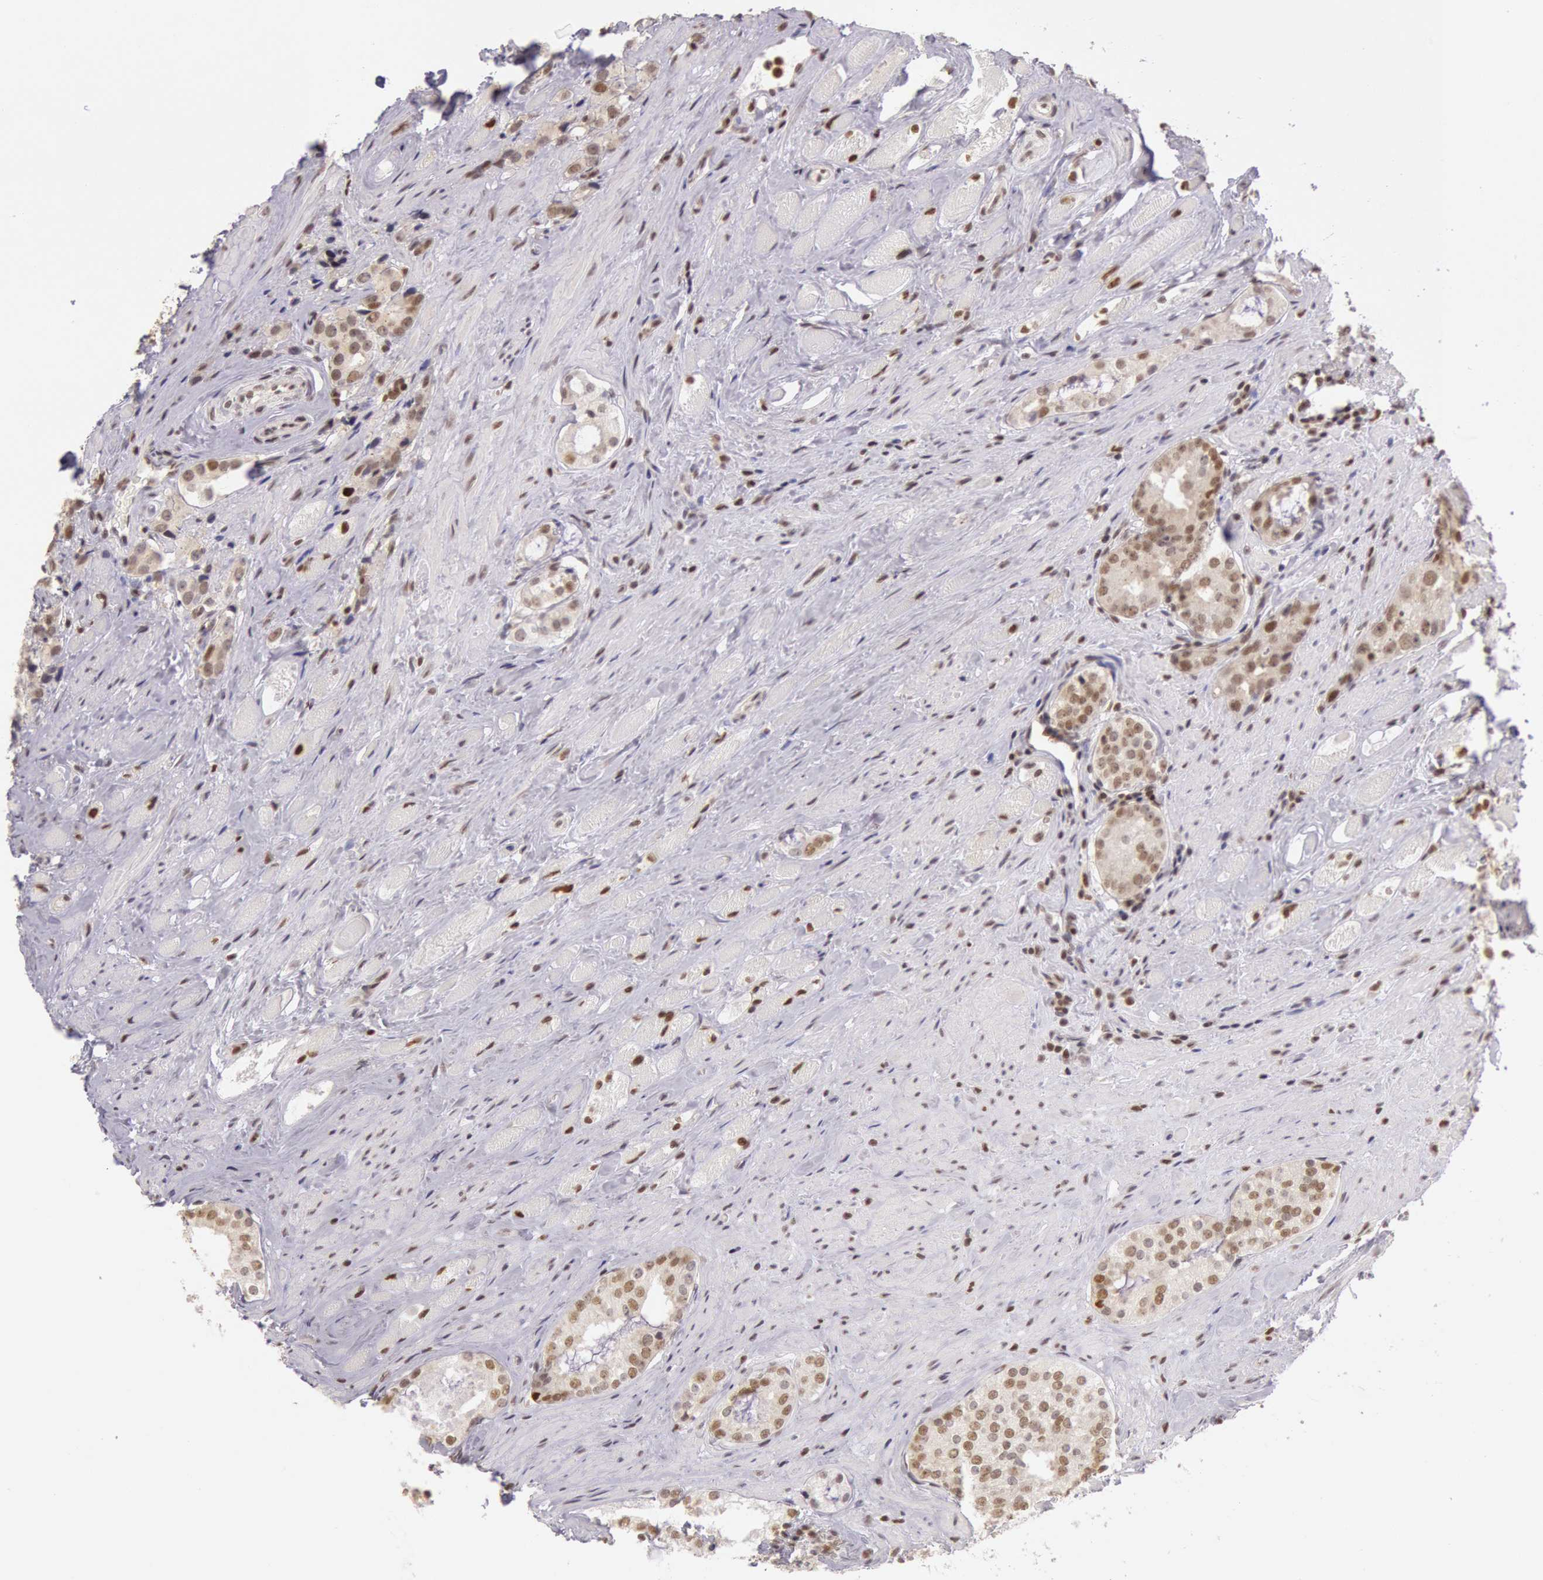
{"staining": {"intensity": "moderate", "quantity": "25%-75%", "location": "nuclear"}, "tissue": "prostate cancer", "cell_type": "Tumor cells", "image_type": "cancer", "snomed": [{"axis": "morphology", "description": "Adenocarcinoma, Medium grade"}, {"axis": "topography", "description": "Prostate"}], "caption": "The immunohistochemical stain labels moderate nuclear expression in tumor cells of prostate medium-grade adenocarcinoma tissue.", "gene": "ESS2", "patient": {"sex": "male", "age": 73}}